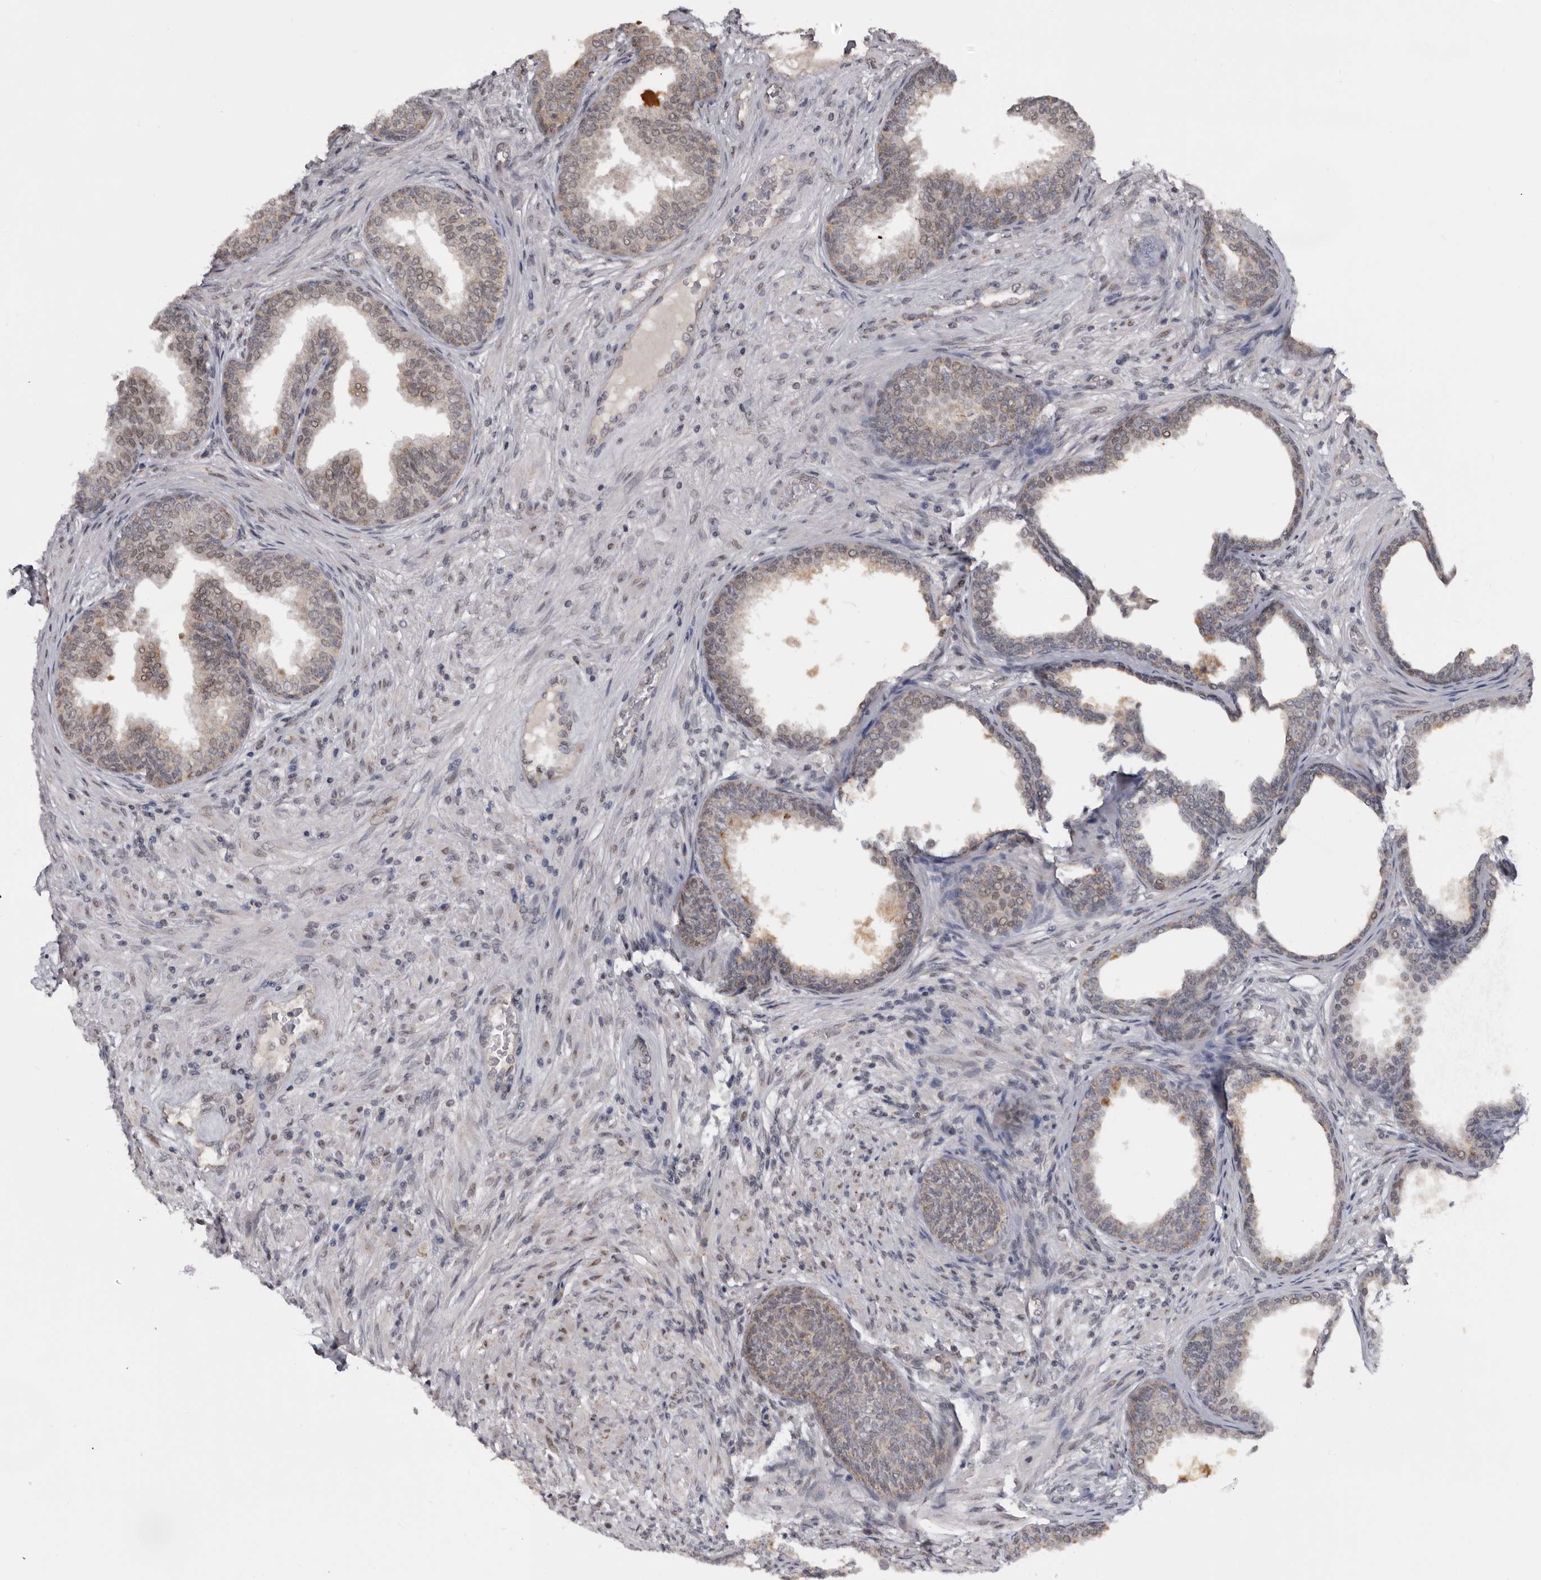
{"staining": {"intensity": "weak", "quantity": ">75%", "location": "cytoplasmic/membranous,nuclear"}, "tissue": "prostate", "cell_type": "Glandular cells", "image_type": "normal", "snomed": [{"axis": "morphology", "description": "Normal tissue, NOS"}, {"axis": "topography", "description": "Prostate"}], "caption": "Prostate stained with a brown dye exhibits weak cytoplasmic/membranous,nuclear positive positivity in about >75% of glandular cells.", "gene": "MOGAT2", "patient": {"sex": "male", "age": 76}}